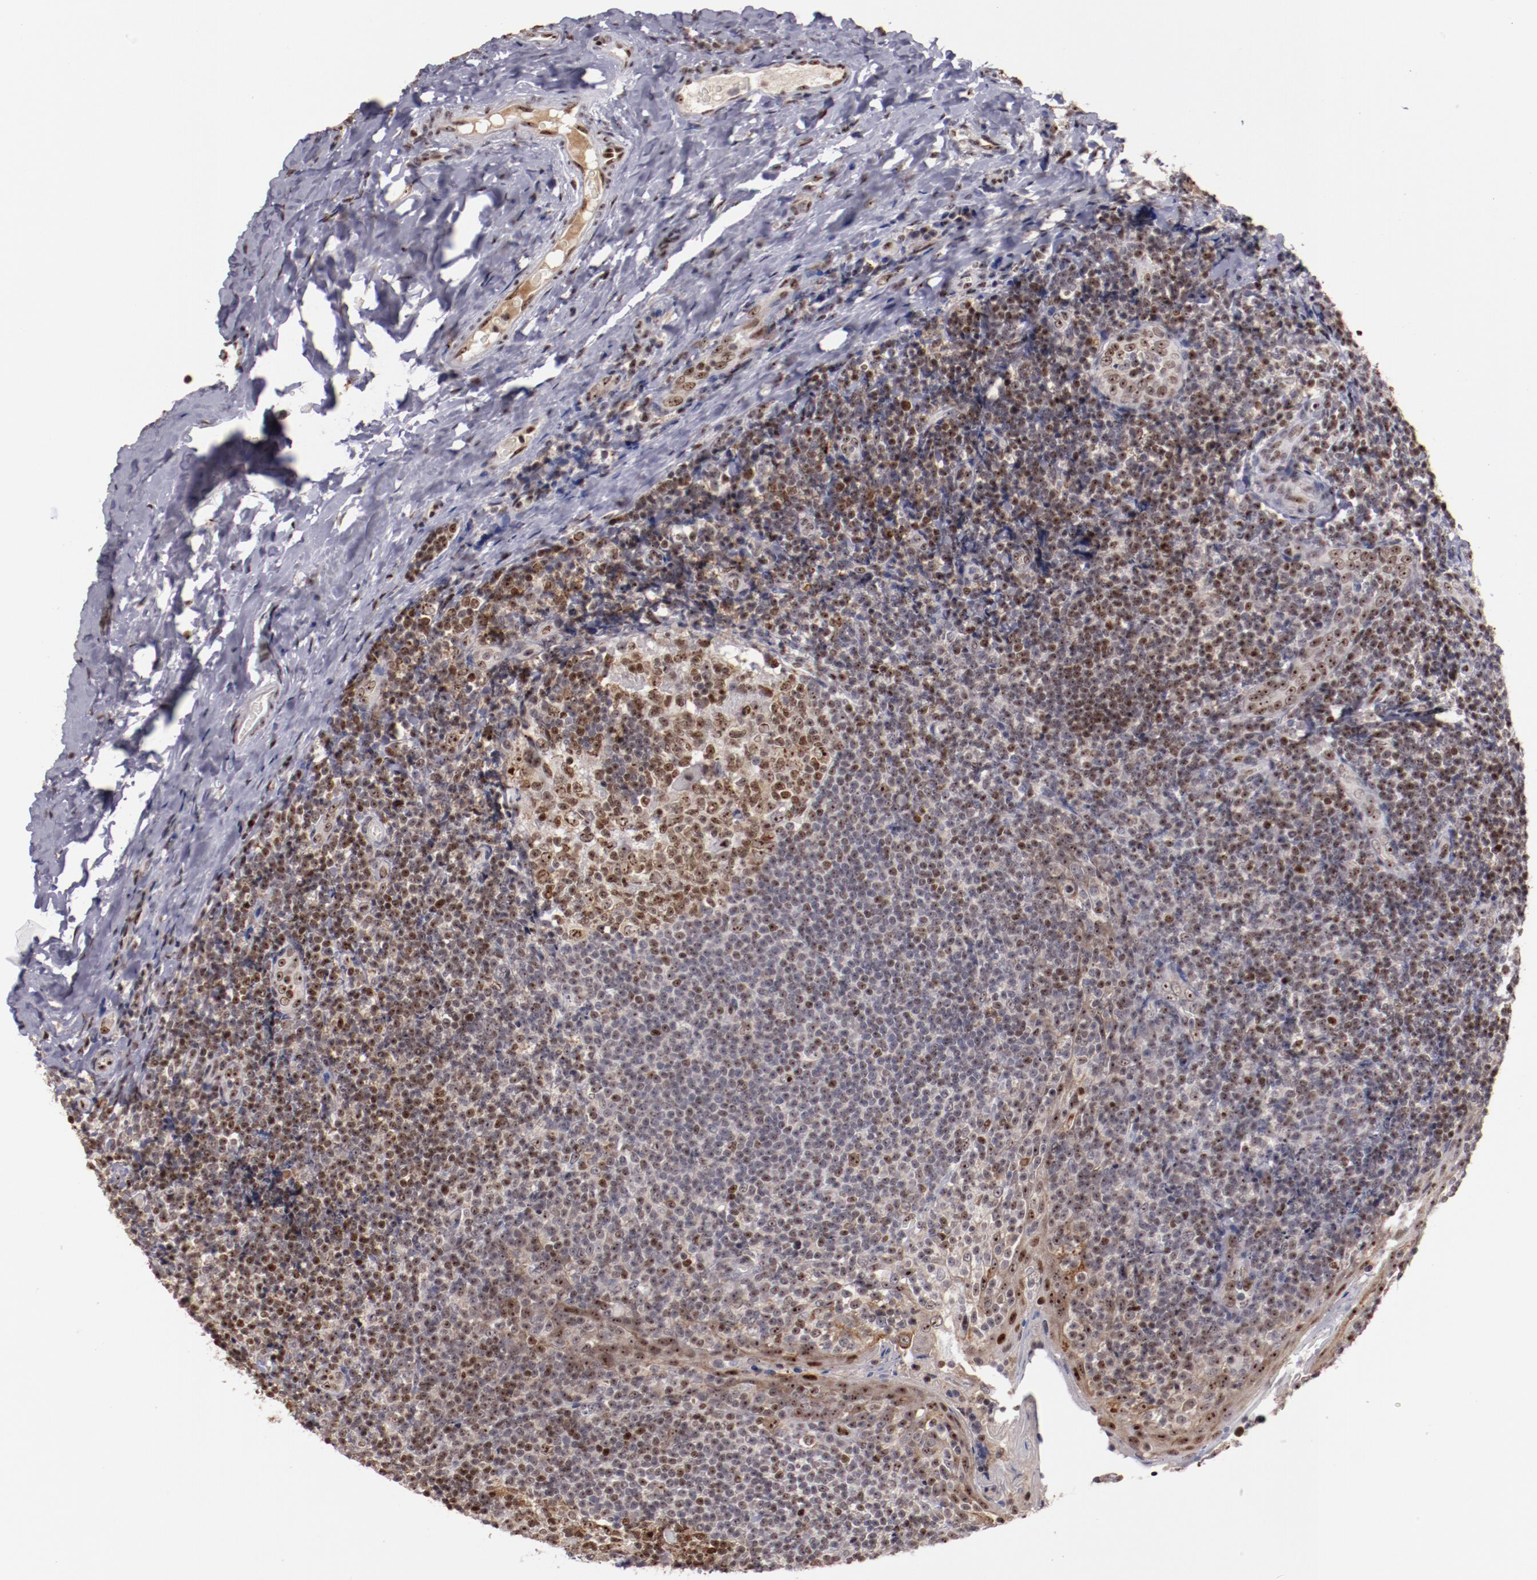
{"staining": {"intensity": "moderate", "quantity": ">75%", "location": "cytoplasmic/membranous,nuclear"}, "tissue": "tonsil", "cell_type": "Germinal center cells", "image_type": "normal", "snomed": [{"axis": "morphology", "description": "Normal tissue, NOS"}, {"axis": "topography", "description": "Tonsil"}], "caption": "Benign tonsil exhibits moderate cytoplasmic/membranous,nuclear positivity in approximately >75% of germinal center cells, visualized by immunohistochemistry.", "gene": "DDX24", "patient": {"sex": "male", "age": 31}}